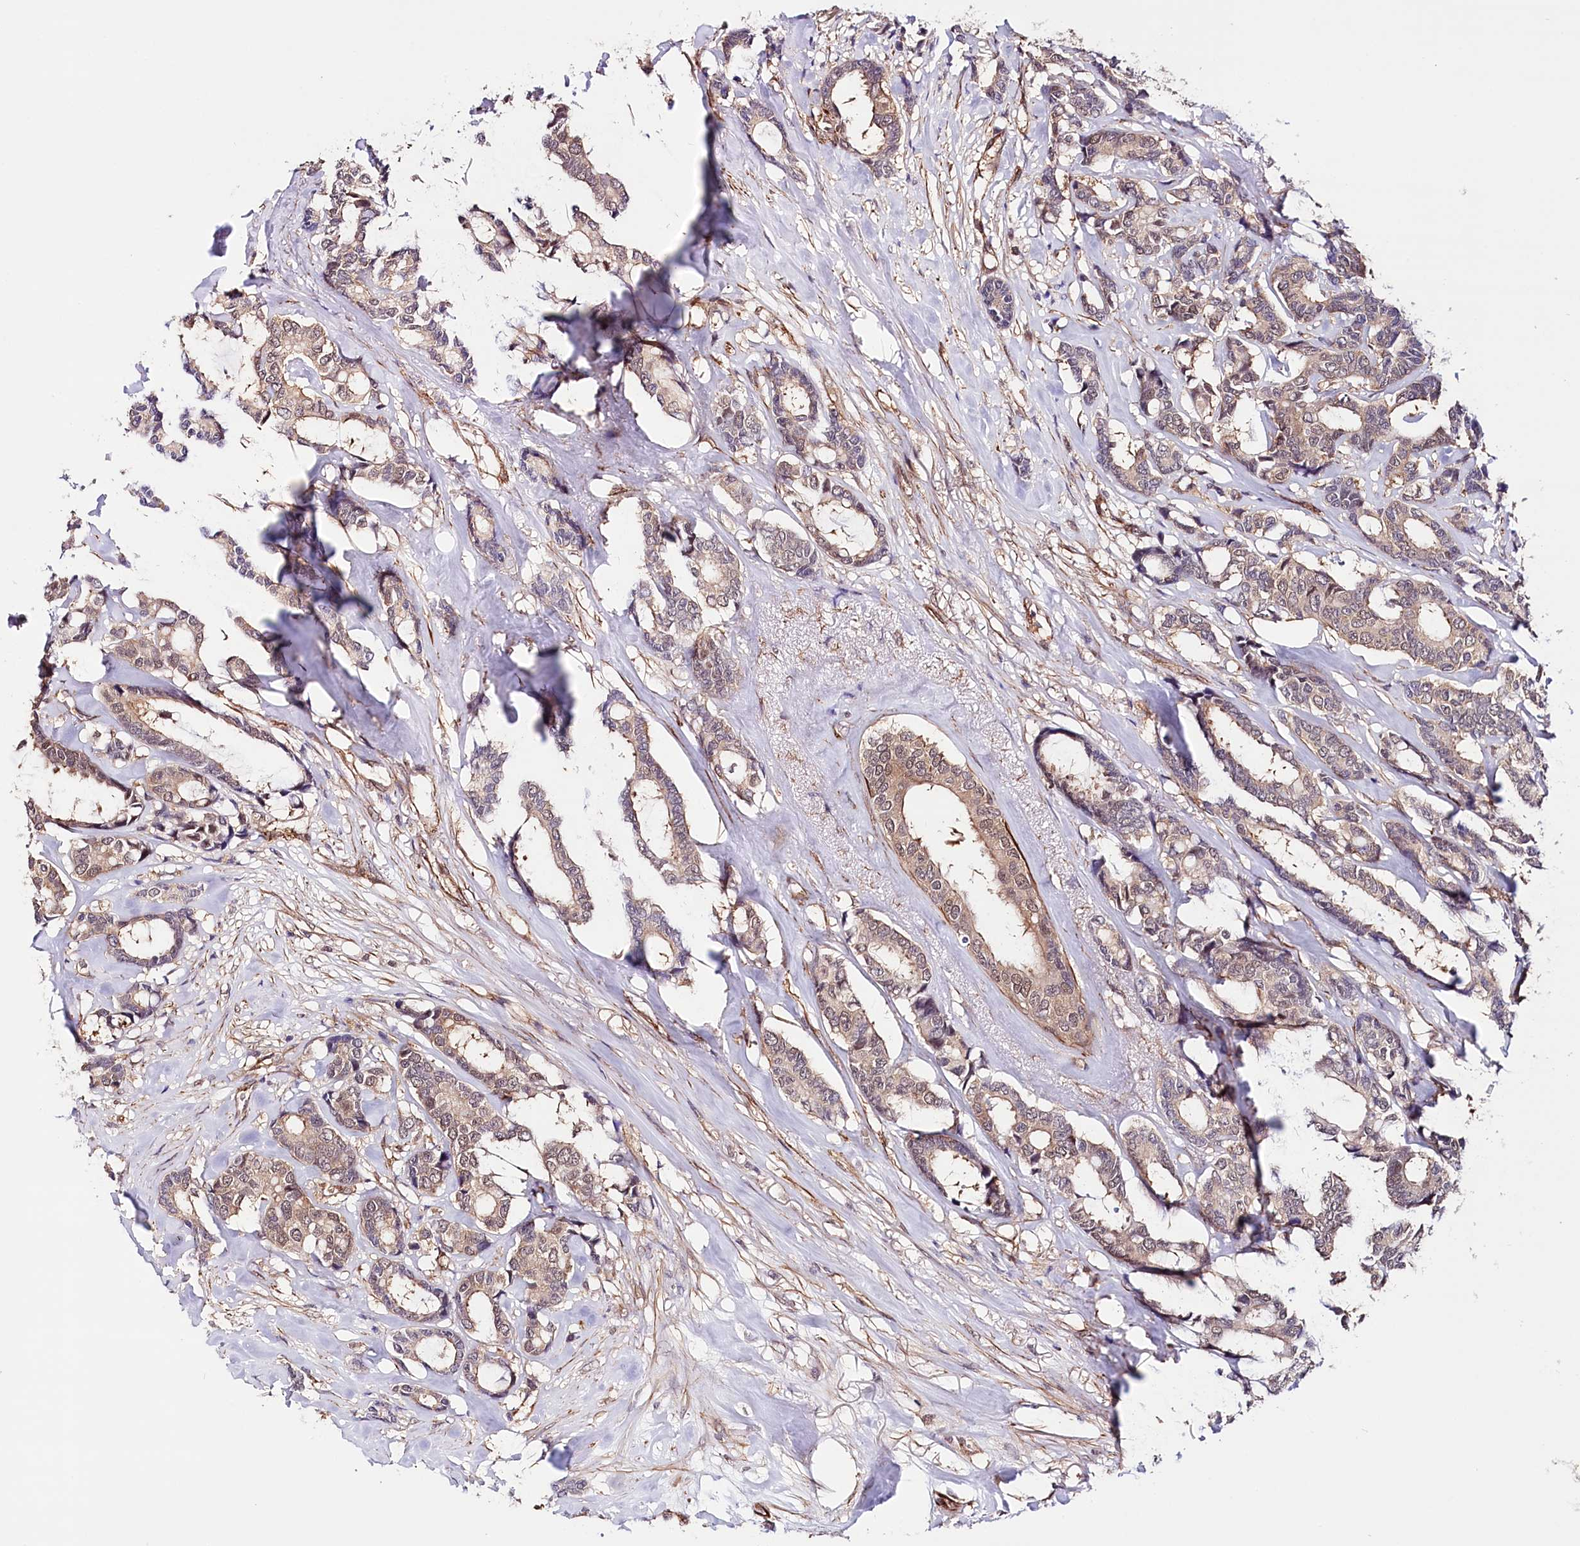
{"staining": {"intensity": "weak", "quantity": "25%-75%", "location": "nuclear"}, "tissue": "breast cancer", "cell_type": "Tumor cells", "image_type": "cancer", "snomed": [{"axis": "morphology", "description": "Duct carcinoma"}, {"axis": "topography", "description": "Breast"}], "caption": "Weak nuclear expression is appreciated in about 25%-75% of tumor cells in breast cancer. (brown staining indicates protein expression, while blue staining denotes nuclei).", "gene": "PPP2R5B", "patient": {"sex": "female", "age": 87}}